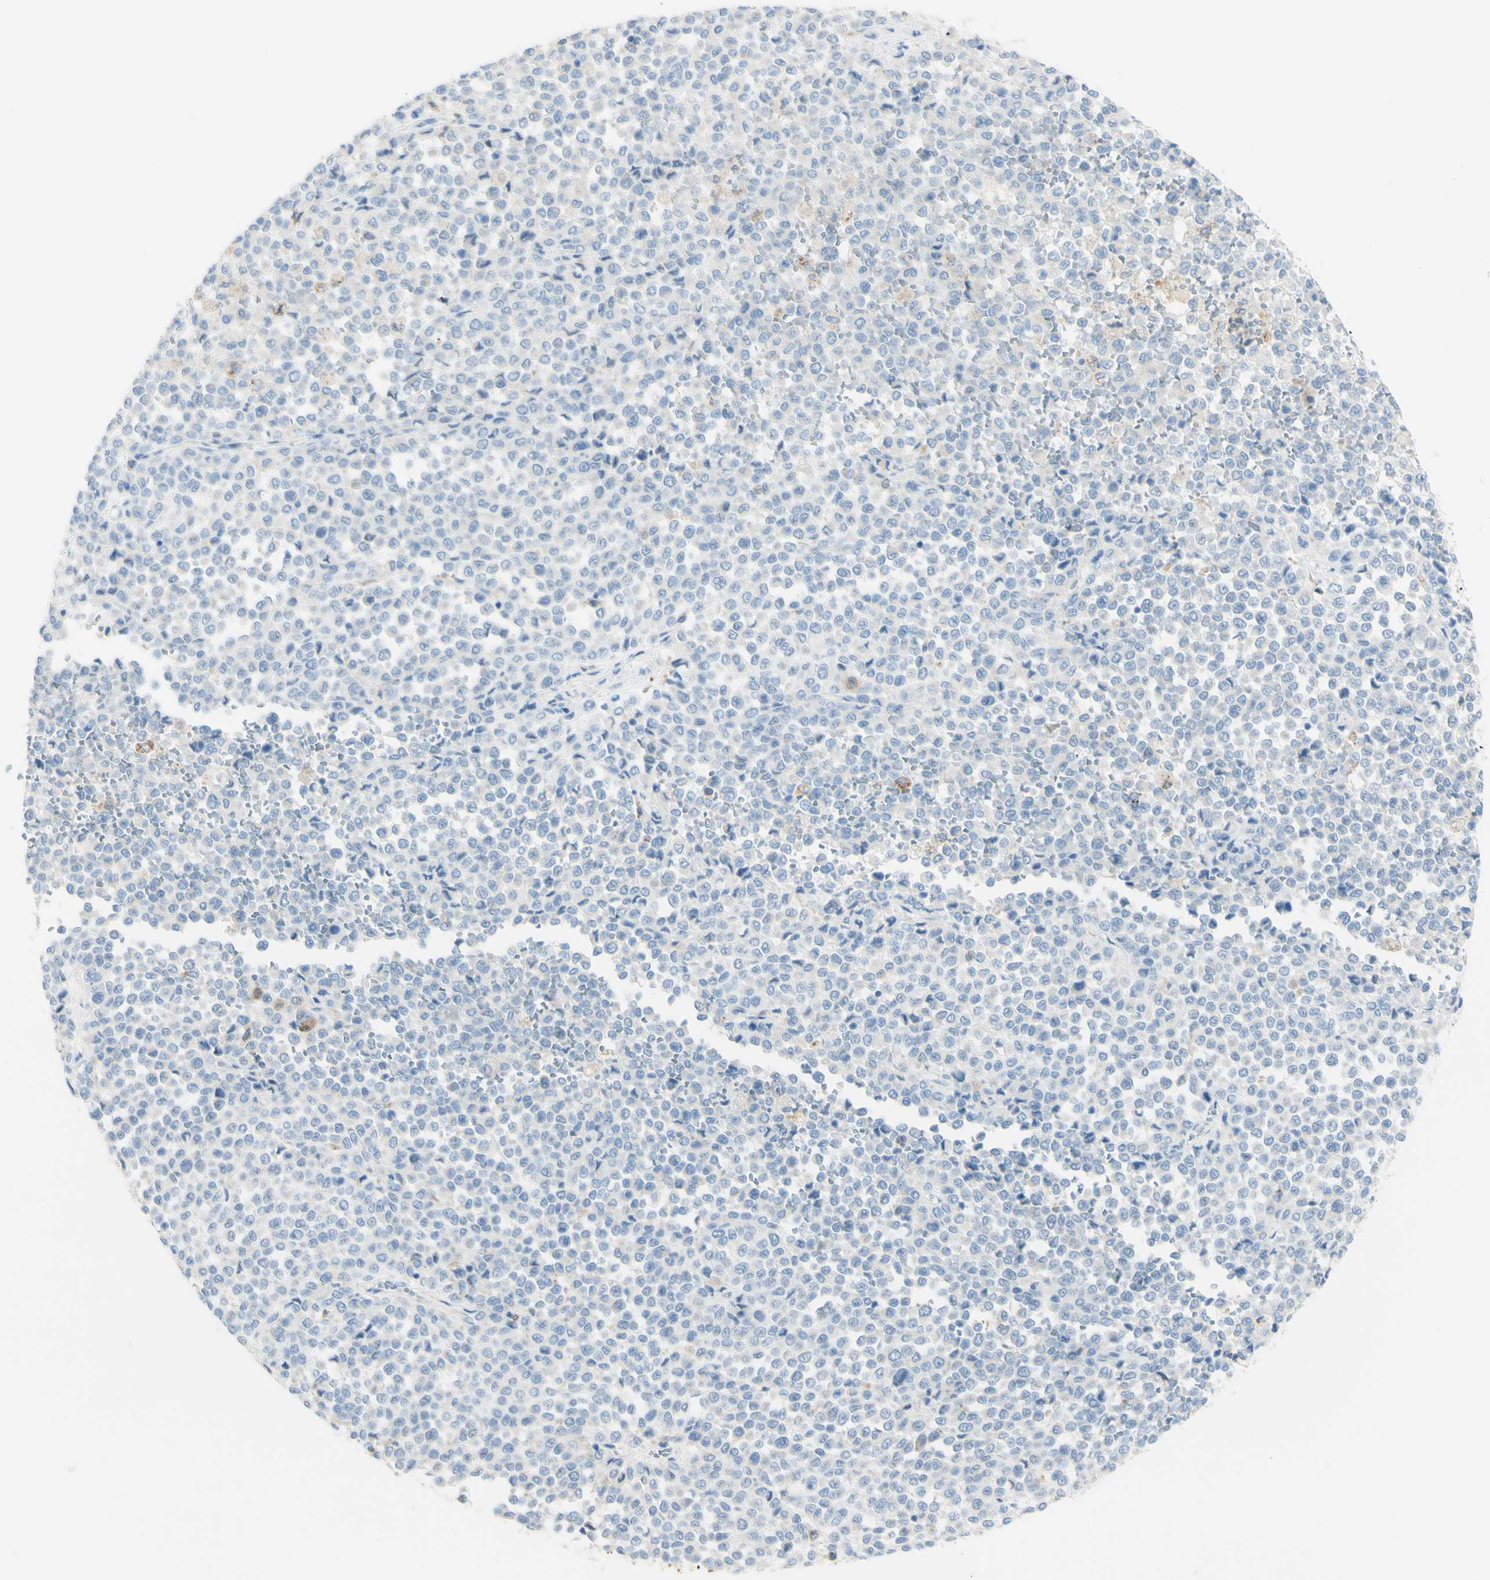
{"staining": {"intensity": "weak", "quantity": "<25%", "location": "cytoplasmic/membranous"}, "tissue": "melanoma", "cell_type": "Tumor cells", "image_type": "cancer", "snomed": [{"axis": "morphology", "description": "Malignant melanoma, Metastatic site"}, {"axis": "topography", "description": "Pancreas"}], "caption": "Immunohistochemical staining of melanoma shows no significant expression in tumor cells.", "gene": "TSPAN1", "patient": {"sex": "female", "age": 30}}